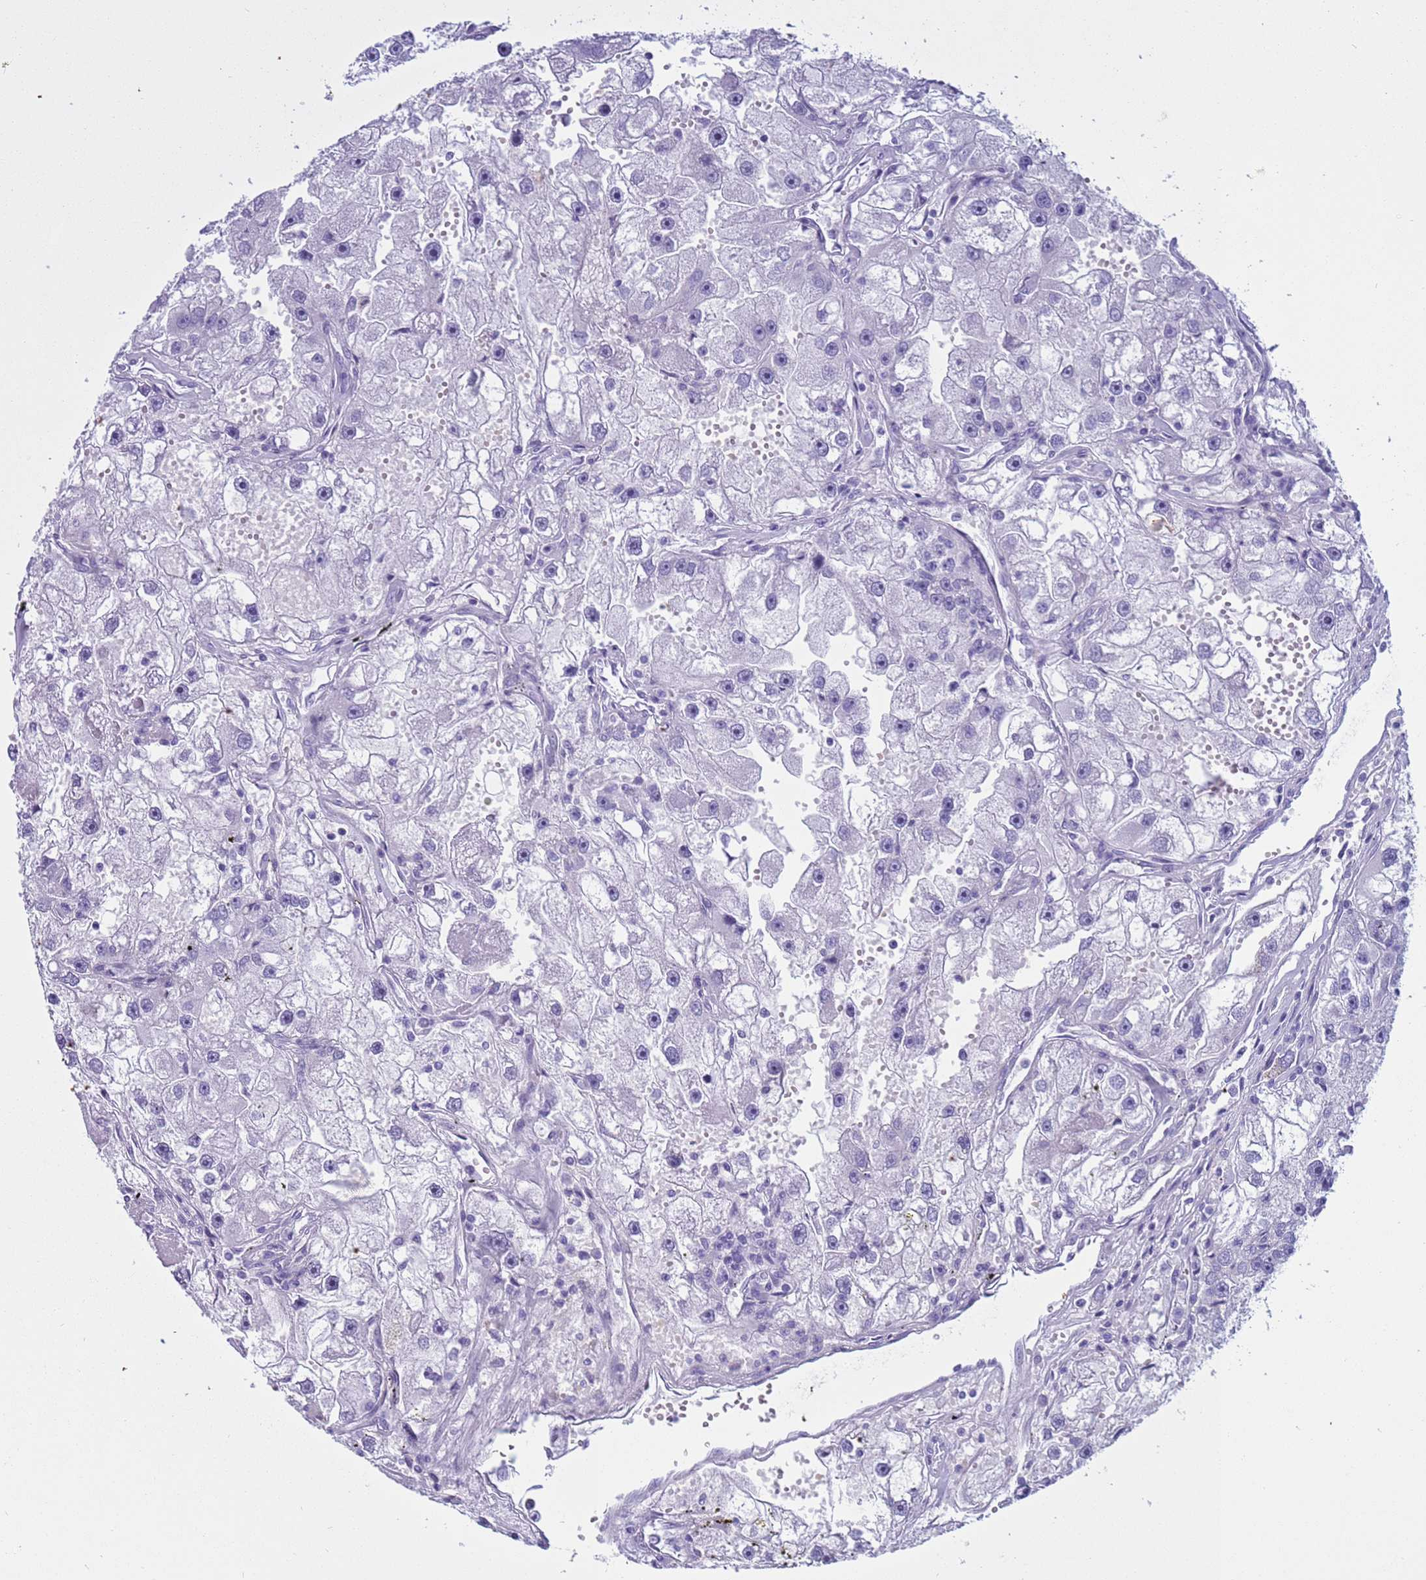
{"staining": {"intensity": "negative", "quantity": "none", "location": "none"}, "tissue": "renal cancer", "cell_type": "Tumor cells", "image_type": "cancer", "snomed": [{"axis": "morphology", "description": "Adenocarcinoma, NOS"}, {"axis": "topography", "description": "Kidney"}], "caption": "Immunohistochemistry of human renal adenocarcinoma displays no staining in tumor cells. (DAB IHC with hematoxylin counter stain).", "gene": "CST4", "patient": {"sex": "male", "age": 63}}